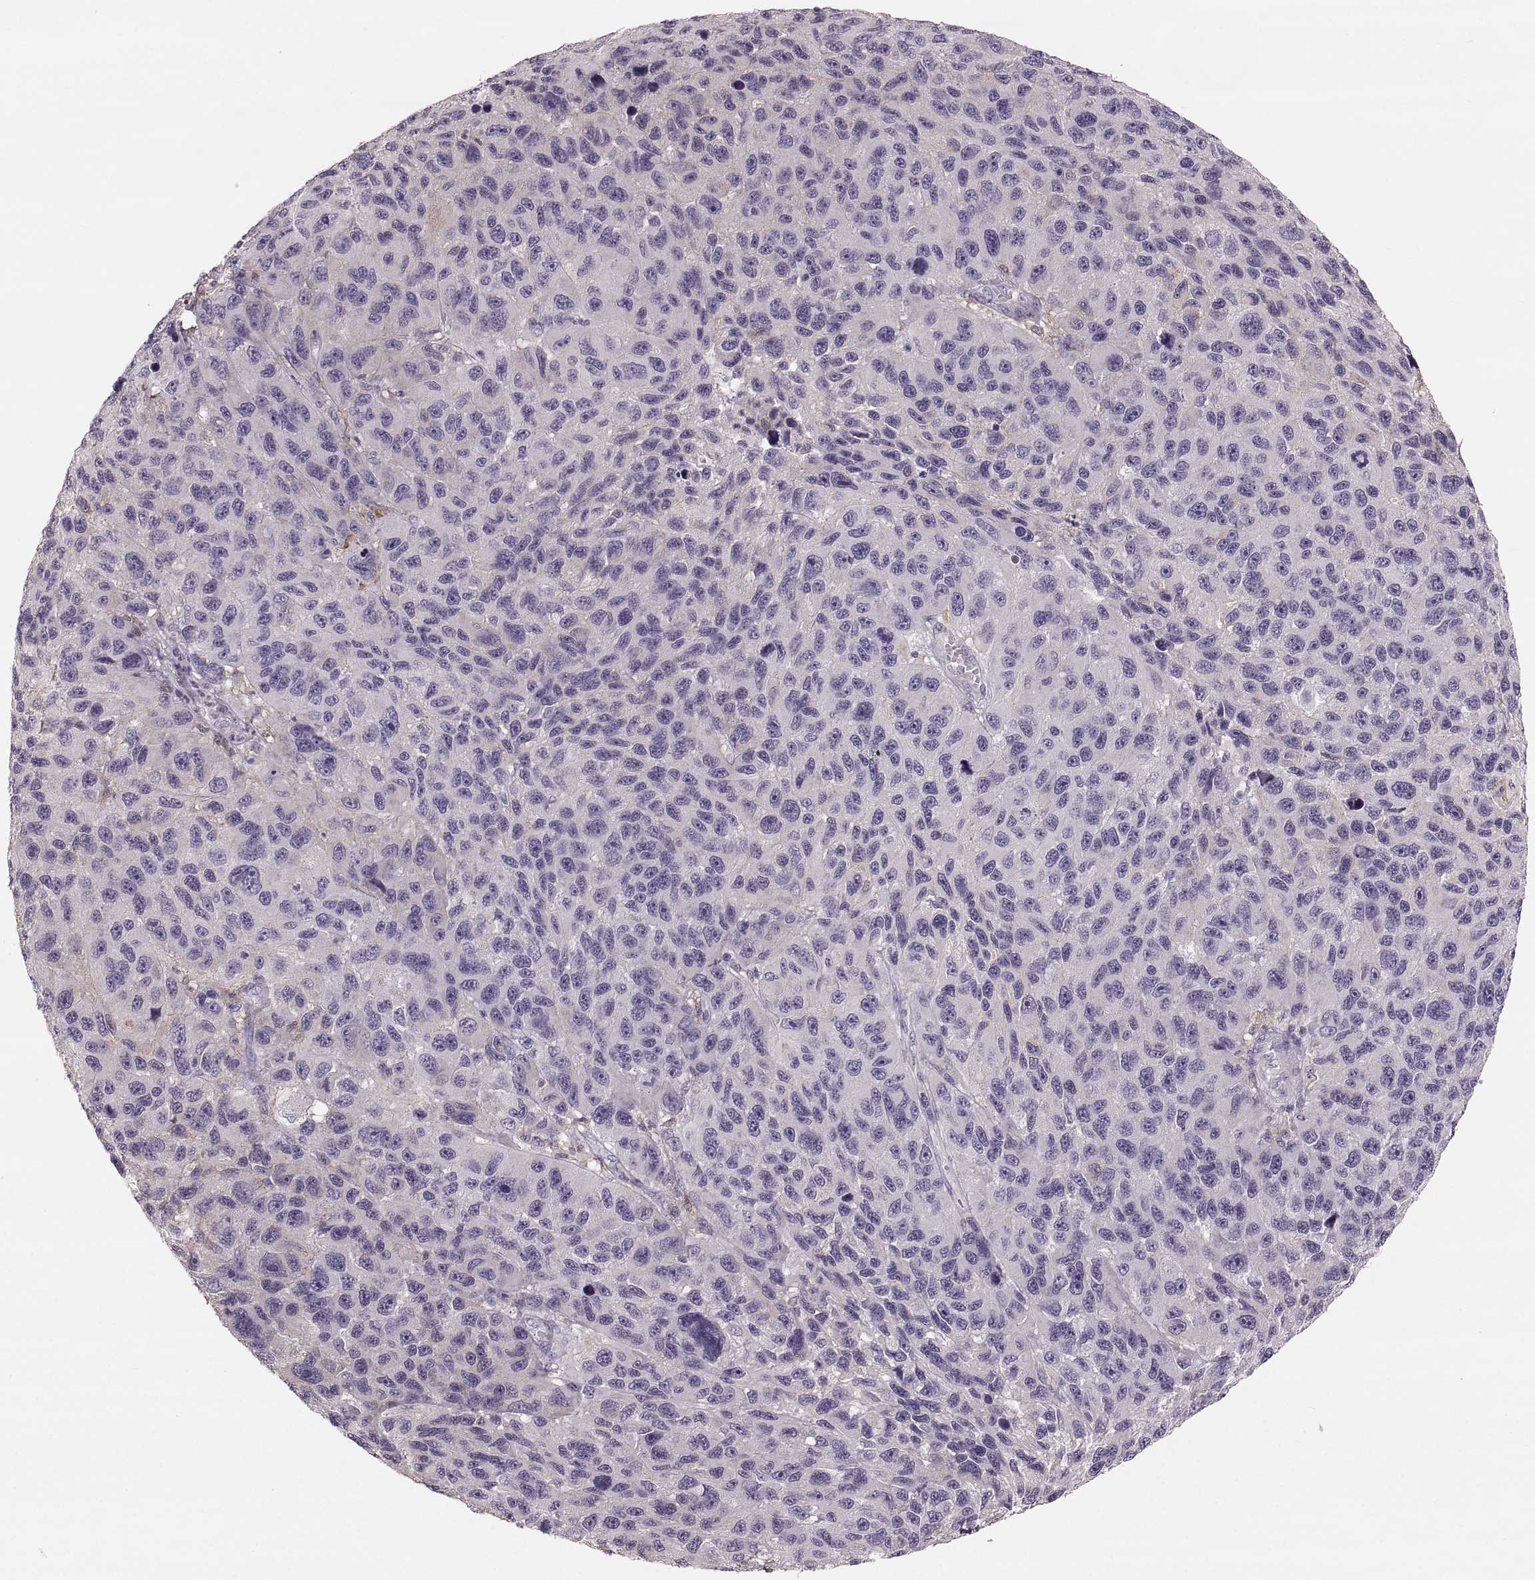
{"staining": {"intensity": "negative", "quantity": "none", "location": "none"}, "tissue": "melanoma", "cell_type": "Tumor cells", "image_type": "cancer", "snomed": [{"axis": "morphology", "description": "Malignant melanoma, NOS"}, {"axis": "topography", "description": "Skin"}], "caption": "IHC of melanoma shows no expression in tumor cells.", "gene": "RUNDC3A", "patient": {"sex": "male", "age": 53}}